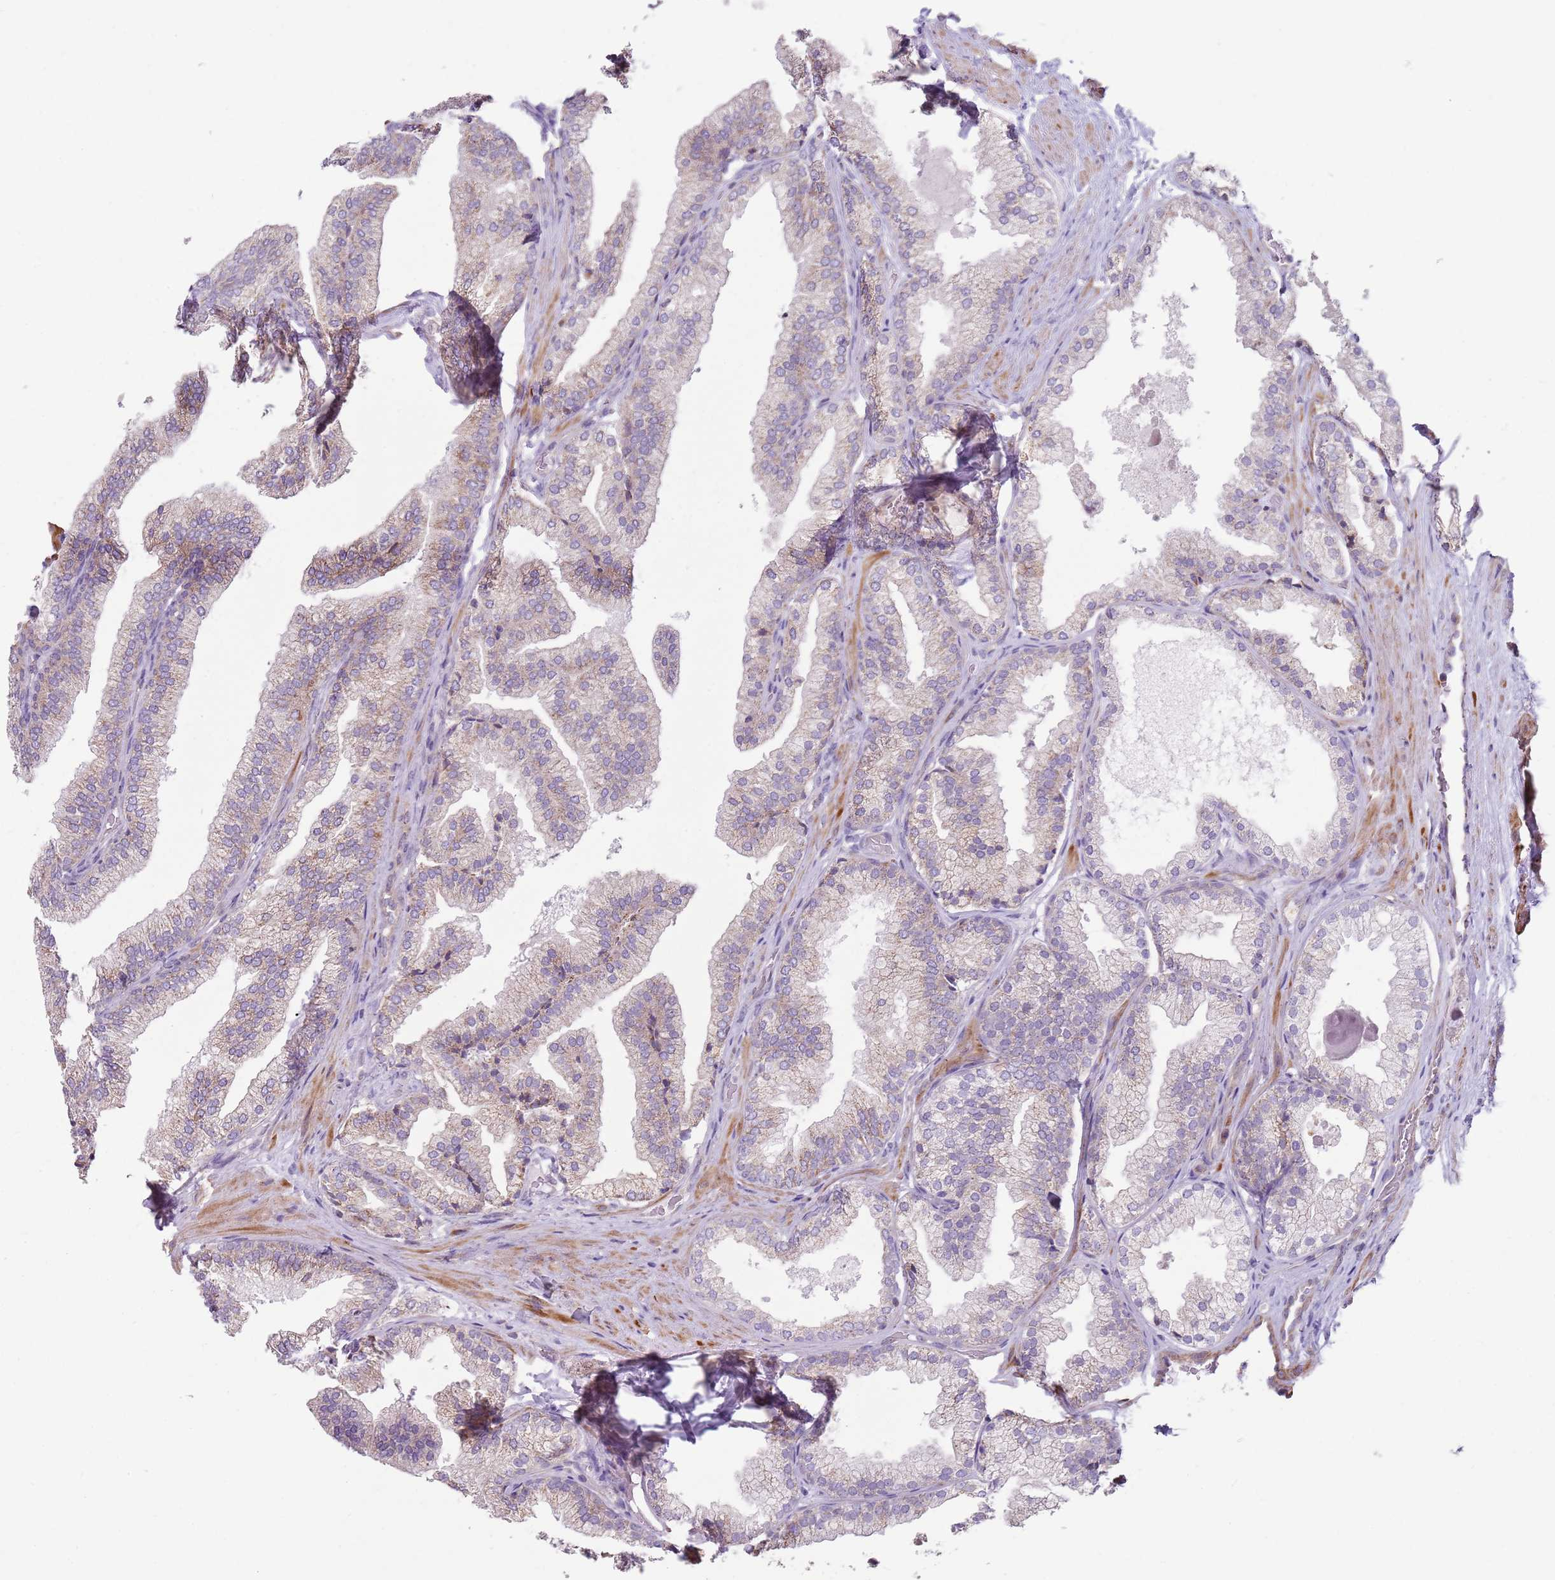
{"staining": {"intensity": "weak", "quantity": "25%-75%", "location": "cytoplasmic/membranous"}, "tissue": "prostate", "cell_type": "Glandular cells", "image_type": "normal", "snomed": [{"axis": "morphology", "description": "Normal tissue, NOS"}, {"axis": "topography", "description": "Prostate"}], "caption": "Immunohistochemistry micrograph of normal prostate: prostate stained using IHC reveals low levels of weak protein expression localized specifically in the cytoplasmic/membranous of glandular cells, appearing as a cytoplasmic/membranous brown color.", "gene": "GAS8", "patient": {"sex": "male", "age": 76}}